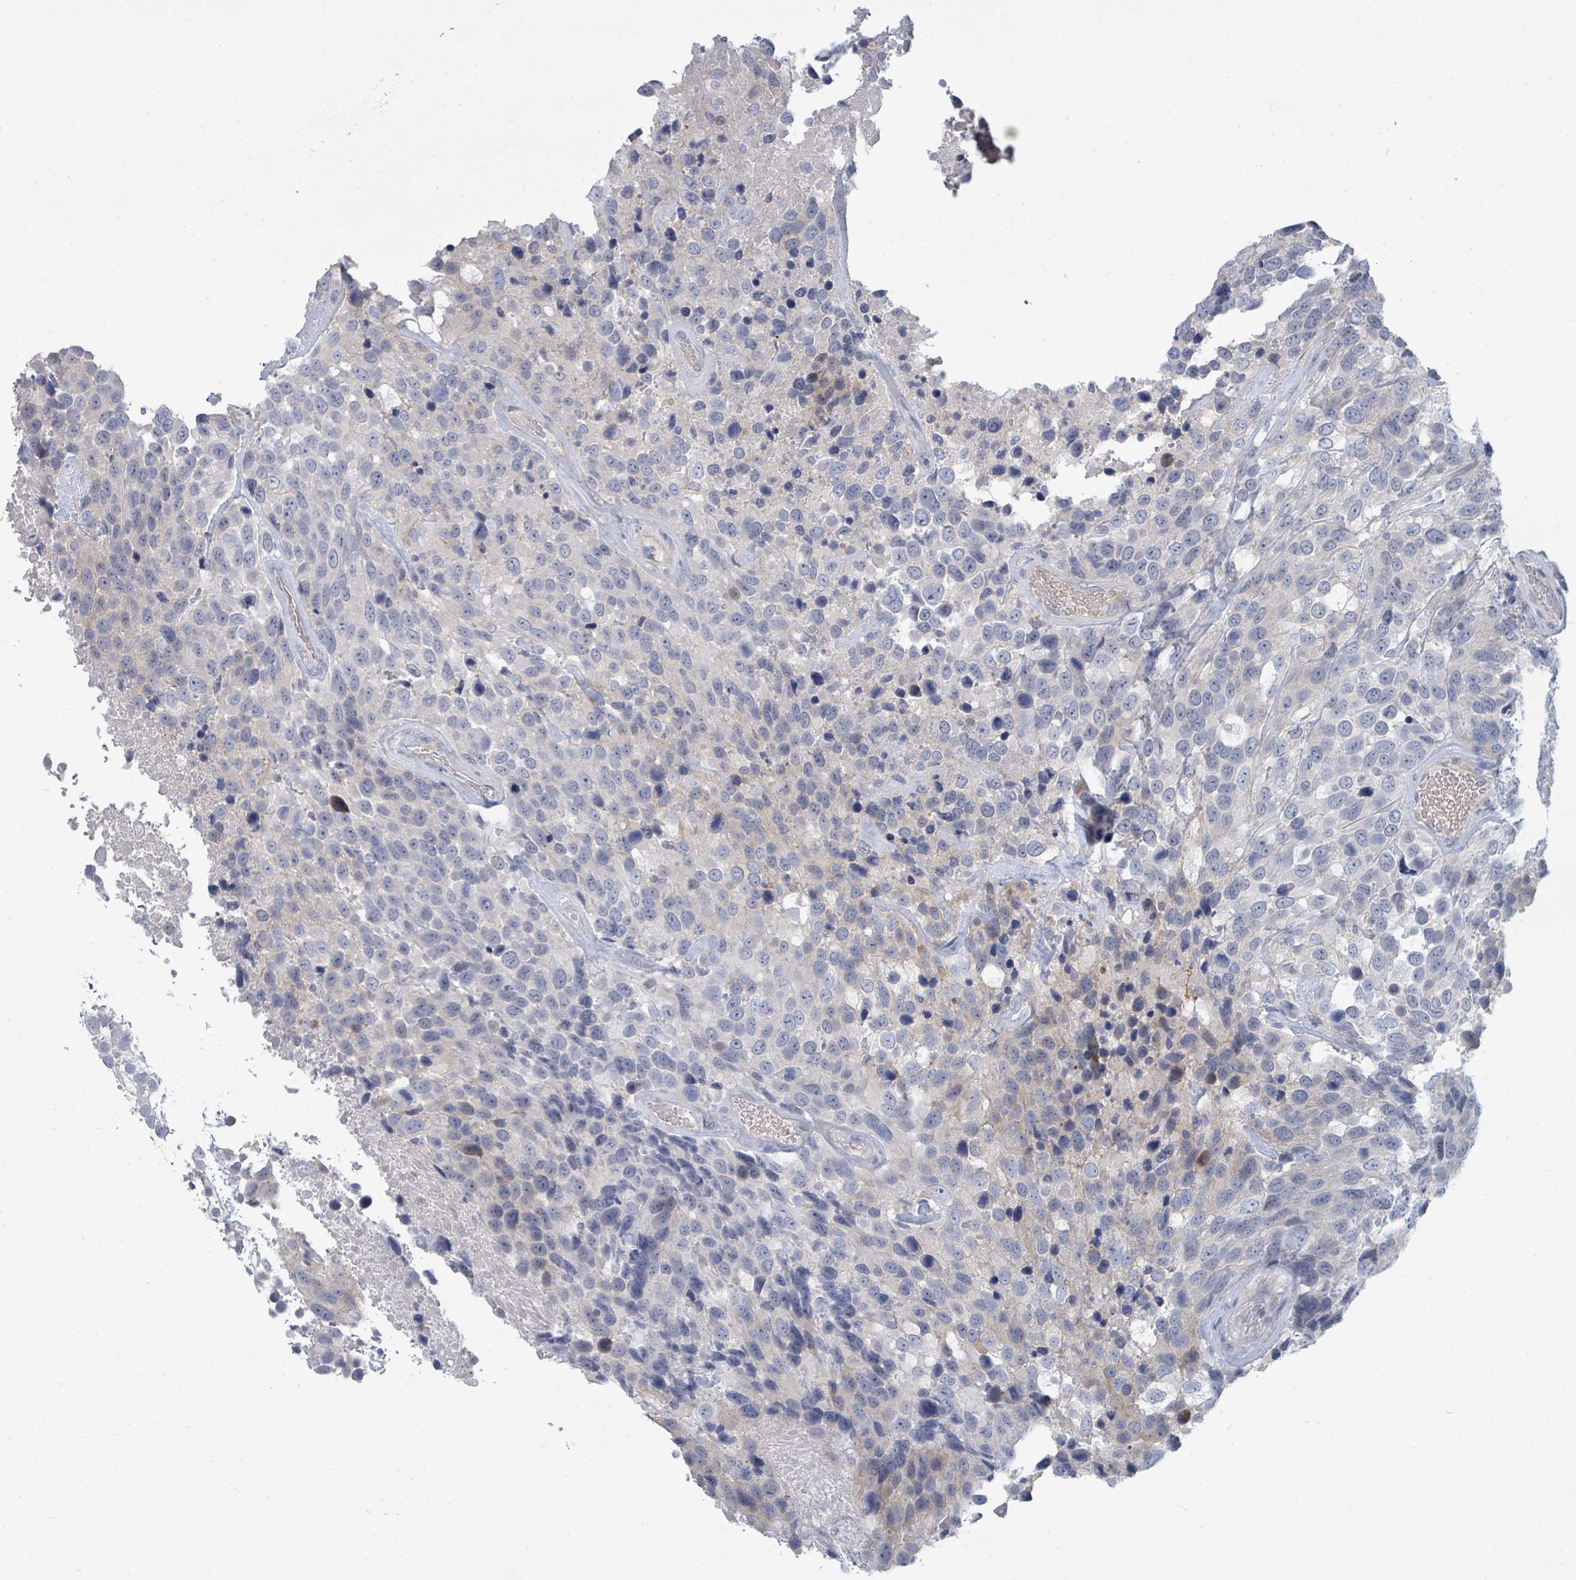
{"staining": {"intensity": "negative", "quantity": "none", "location": "none"}, "tissue": "urothelial cancer", "cell_type": "Tumor cells", "image_type": "cancer", "snomed": [{"axis": "morphology", "description": "Urothelial carcinoma, High grade"}, {"axis": "topography", "description": "Urinary bladder"}], "caption": "Tumor cells show no significant expression in high-grade urothelial carcinoma.", "gene": "SLC25A45", "patient": {"sex": "male", "age": 56}}